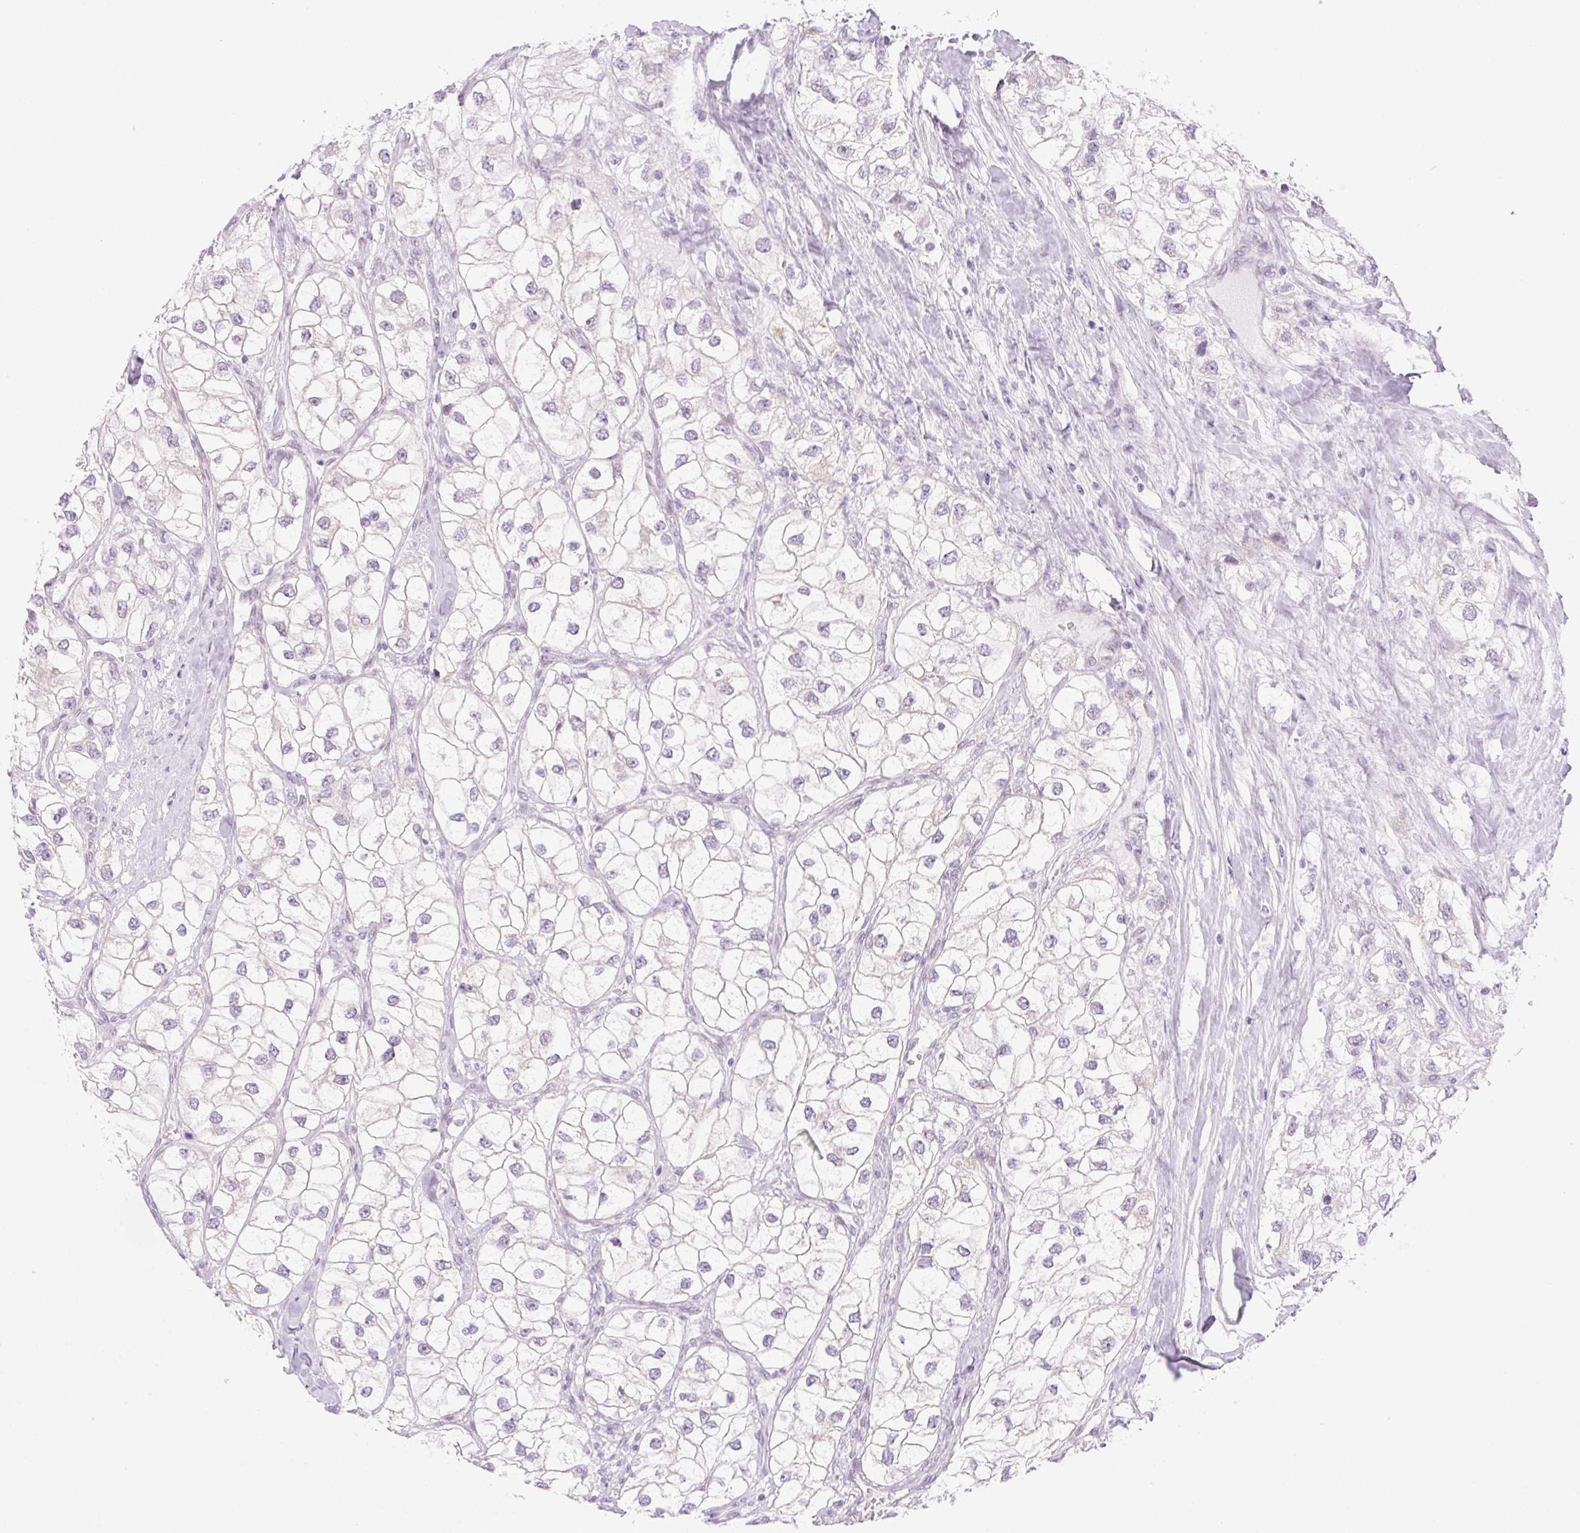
{"staining": {"intensity": "negative", "quantity": "none", "location": "none"}, "tissue": "renal cancer", "cell_type": "Tumor cells", "image_type": "cancer", "snomed": [{"axis": "morphology", "description": "Adenocarcinoma, NOS"}, {"axis": "topography", "description": "Kidney"}], "caption": "There is no significant expression in tumor cells of renal adenocarcinoma.", "gene": "SYNE3", "patient": {"sex": "male", "age": 59}}